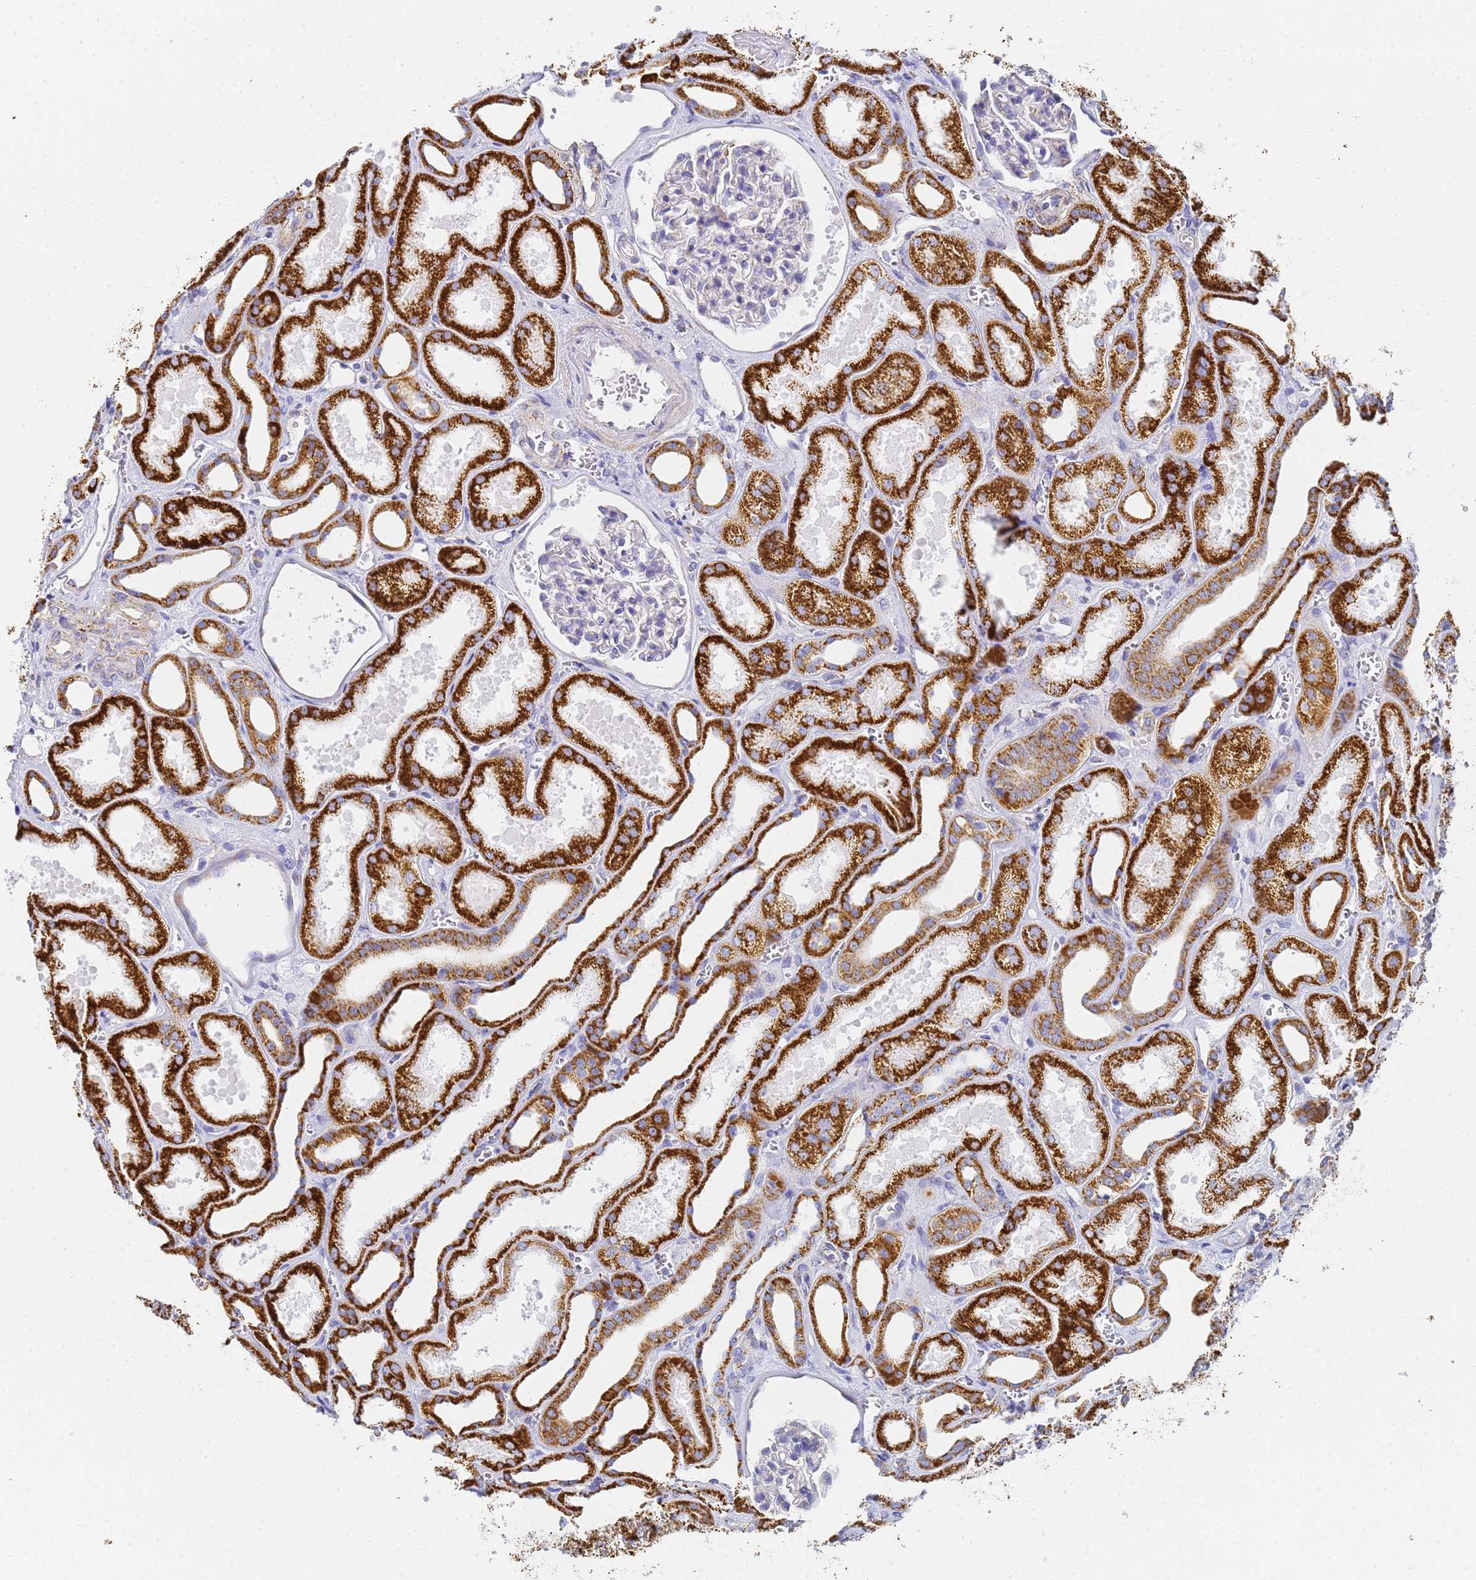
{"staining": {"intensity": "negative", "quantity": "none", "location": "none"}, "tissue": "kidney", "cell_type": "Cells in glomeruli", "image_type": "normal", "snomed": [{"axis": "morphology", "description": "Normal tissue, NOS"}, {"axis": "morphology", "description": "Adenocarcinoma, NOS"}, {"axis": "topography", "description": "Kidney"}], "caption": "Unremarkable kidney was stained to show a protein in brown. There is no significant positivity in cells in glomeruli.", "gene": "CNIH4", "patient": {"sex": "female", "age": 68}}